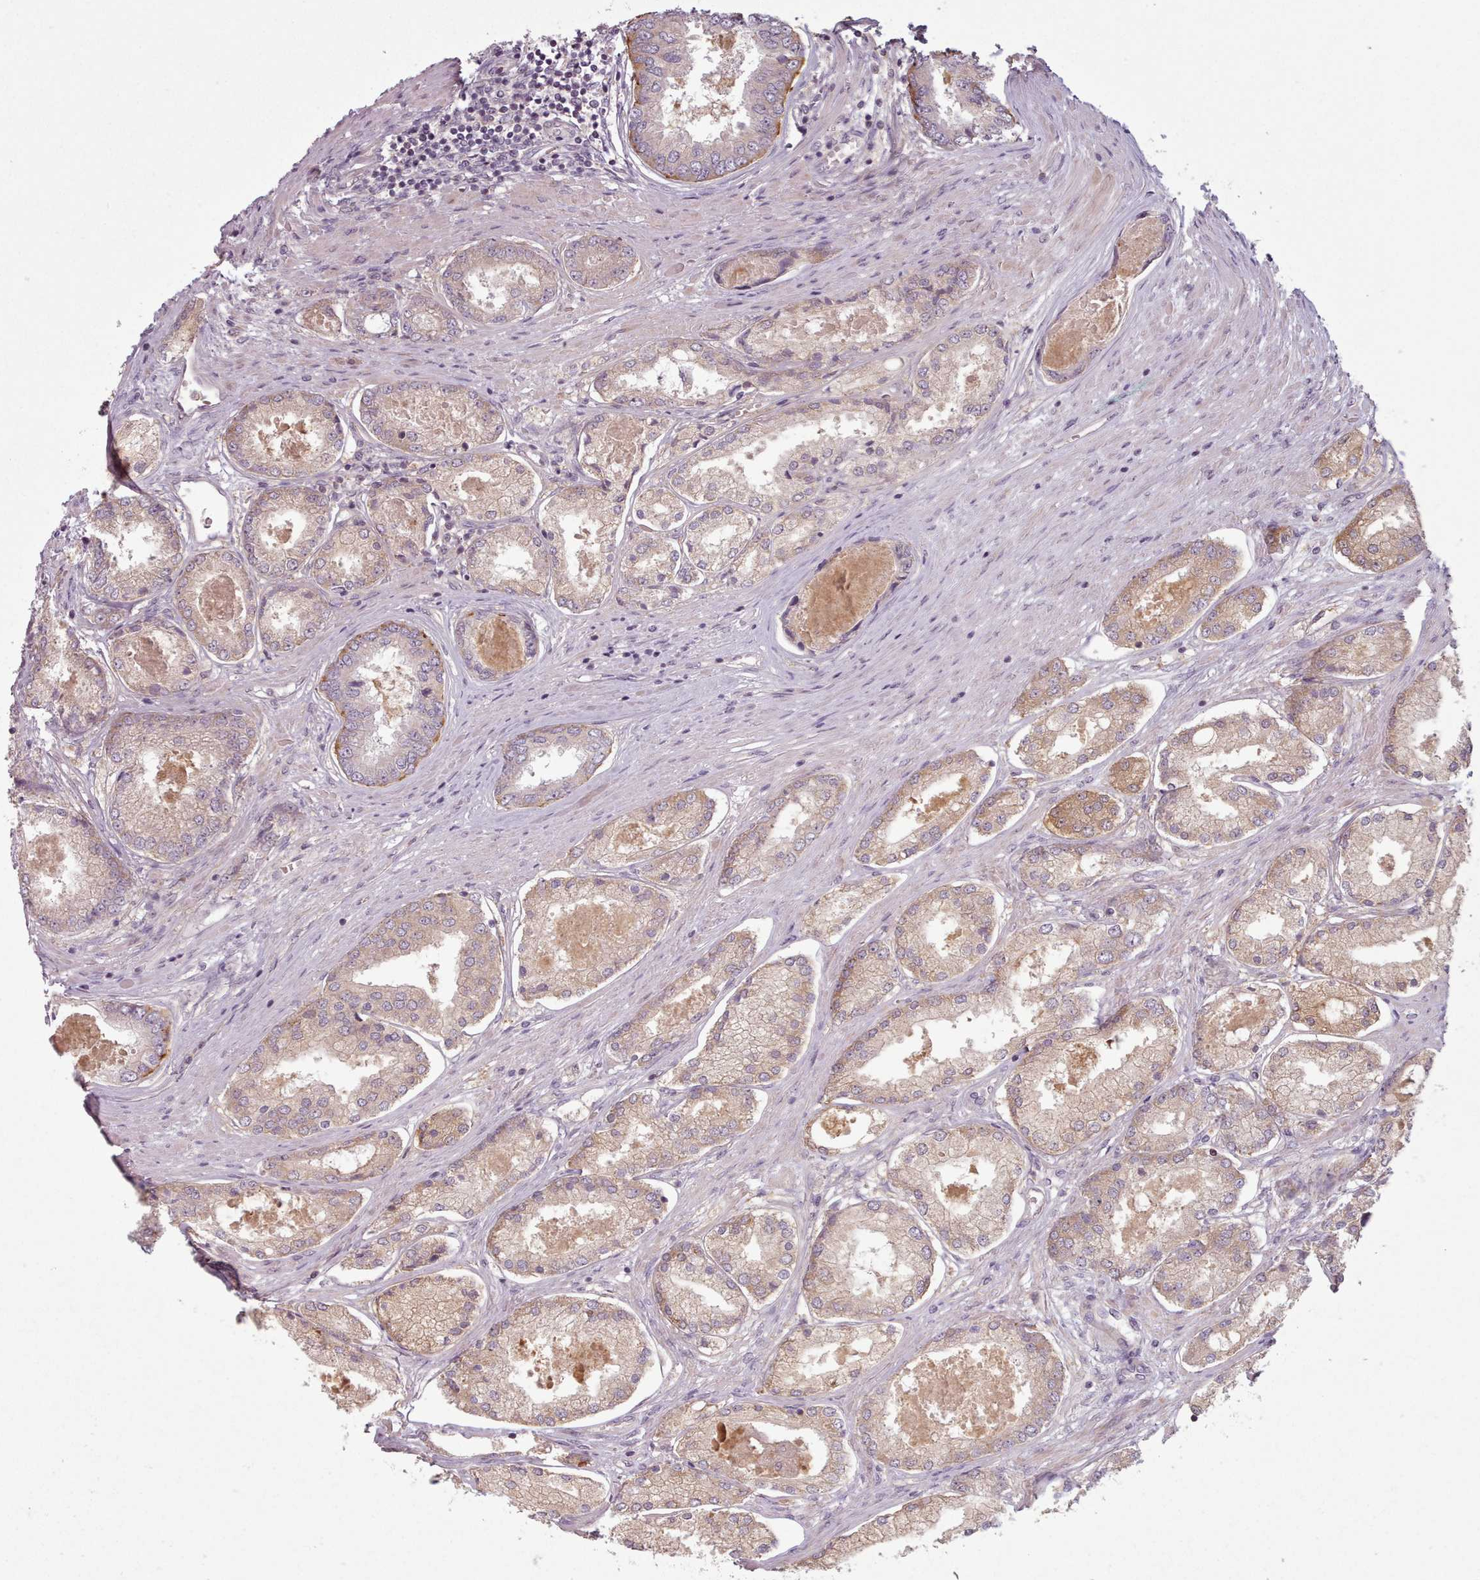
{"staining": {"intensity": "moderate", "quantity": "<25%", "location": "cytoplasmic/membranous"}, "tissue": "prostate cancer", "cell_type": "Tumor cells", "image_type": "cancer", "snomed": [{"axis": "morphology", "description": "Adenocarcinoma, Low grade"}, {"axis": "topography", "description": "Prostate"}], "caption": "The micrograph displays a brown stain indicating the presence of a protein in the cytoplasmic/membranous of tumor cells in prostate adenocarcinoma (low-grade).", "gene": "NT5DC2", "patient": {"sex": "male", "age": 68}}